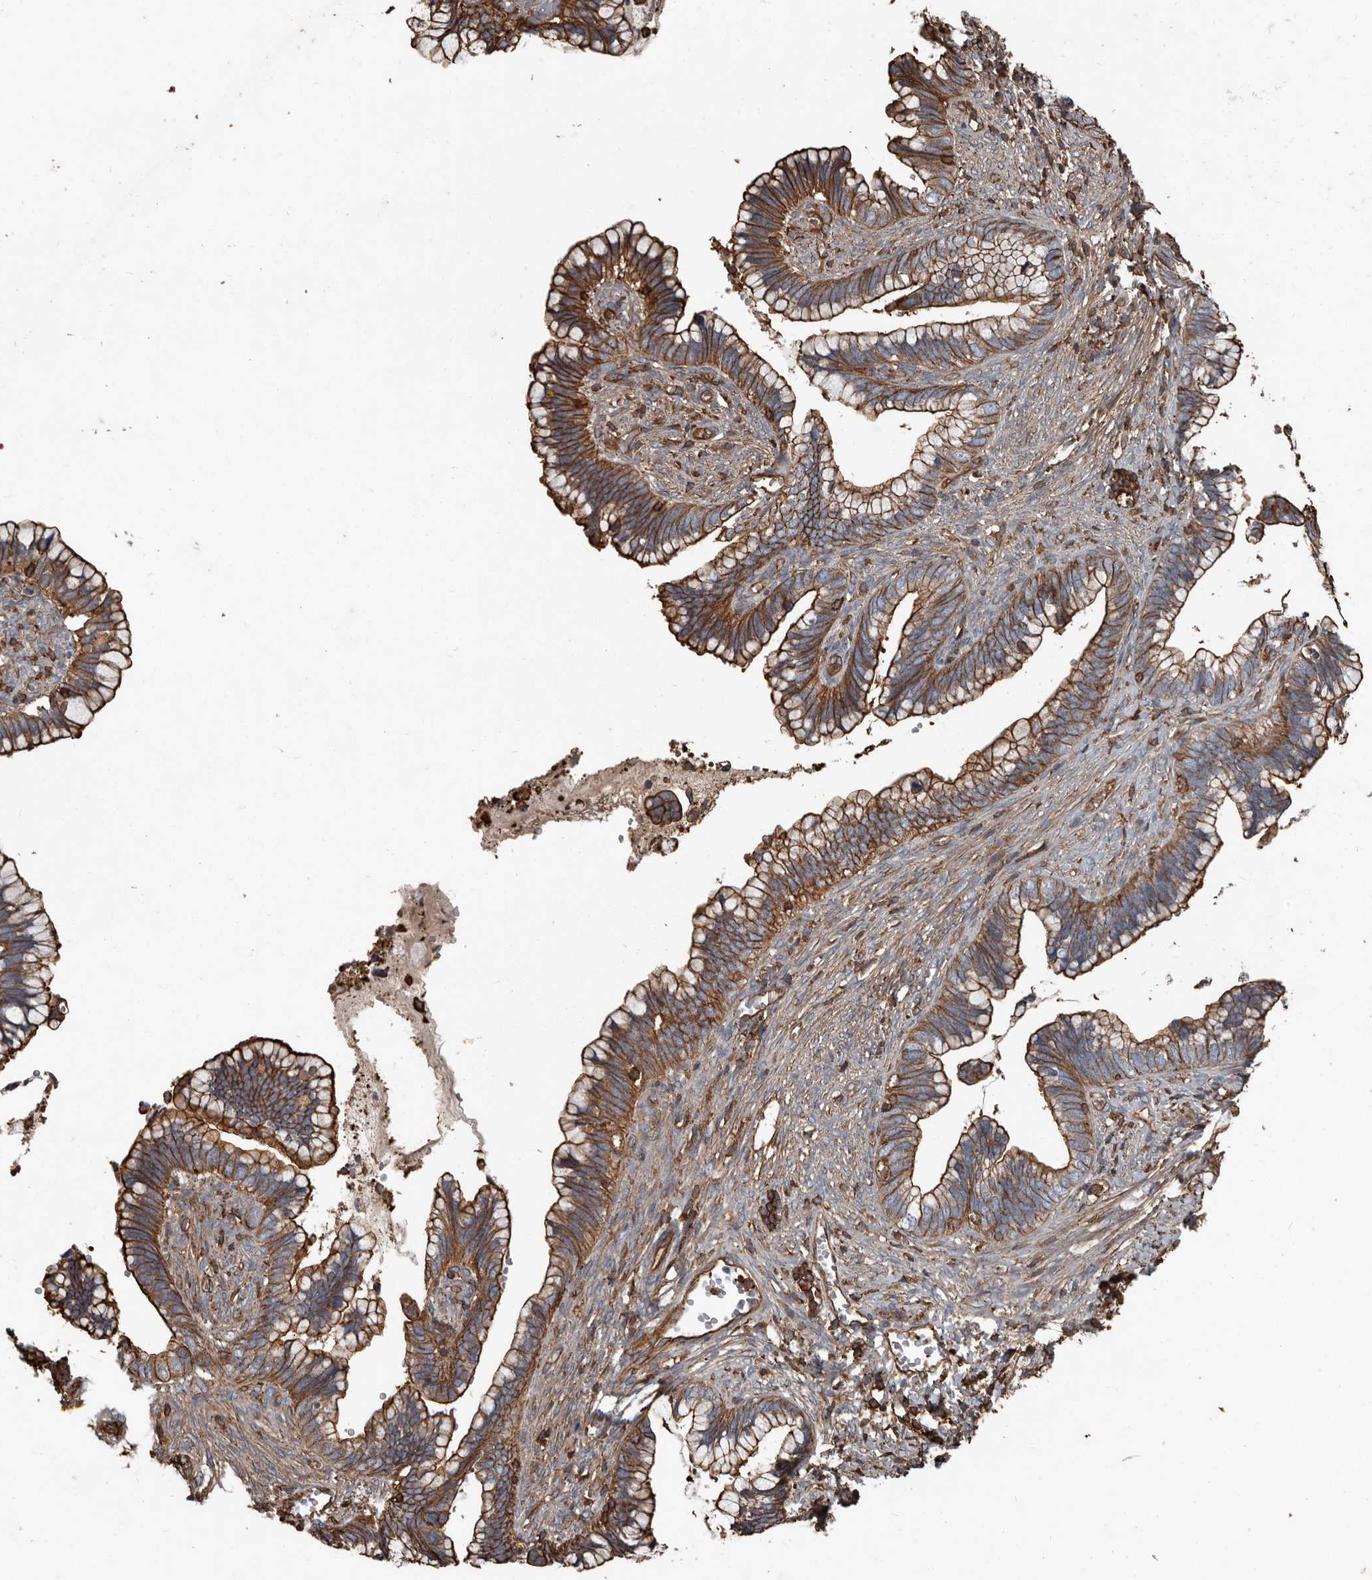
{"staining": {"intensity": "moderate", "quantity": ">75%", "location": "cytoplasmic/membranous"}, "tissue": "cervical cancer", "cell_type": "Tumor cells", "image_type": "cancer", "snomed": [{"axis": "morphology", "description": "Adenocarcinoma, NOS"}, {"axis": "topography", "description": "Cervix"}], "caption": "Immunohistochemistry image of neoplastic tissue: human adenocarcinoma (cervical) stained using immunohistochemistry (IHC) displays medium levels of moderate protein expression localized specifically in the cytoplasmic/membranous of tumor cells, appearing as a cytoplasmic/membranous brown color.", "gene": "DENND6B", "patient": {"sex": "female", "age": 44}}